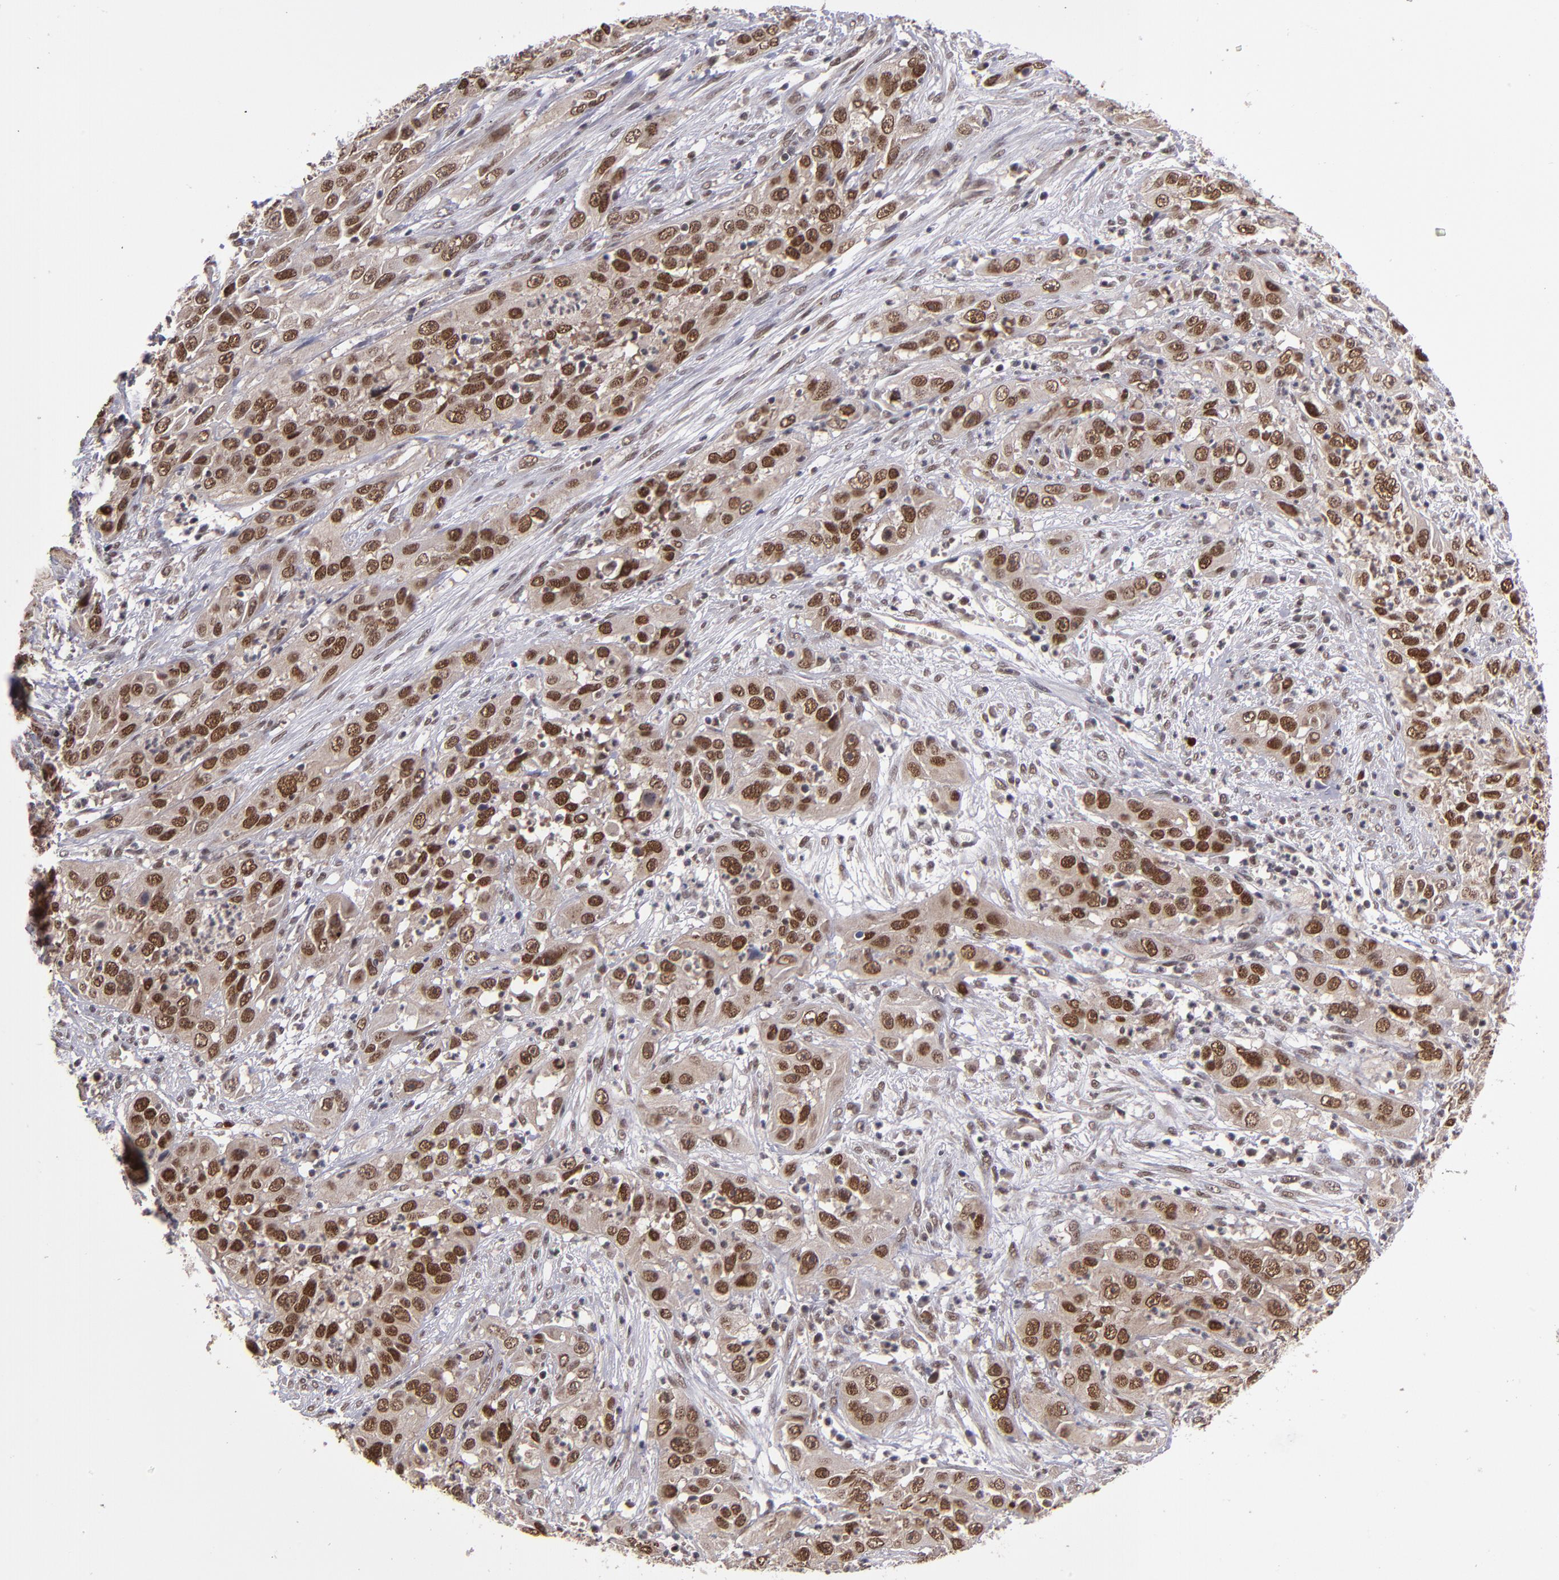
{"staining": {"intensity": "strong", "quantity": ">75%", "location": "nuclear"}, "tissue": "cervical cancer", "cell_type": "Tumor cells", "image_type": "cancer", "snomed": [{"axis": "morphology", "description": "Squamous cell carcinoma, NOS"}, {"axis": "topography", "description": "Cervix"}], "caption": "Protein staining exhibits strong nuclear positivity in about >75% of tumor cells in cervical squamous cell carcinoma. The protein is shown in brown color, while the nuclei are stained blue.", "gene": "EP300", "patient": {"sex": "female", "age": 32}}